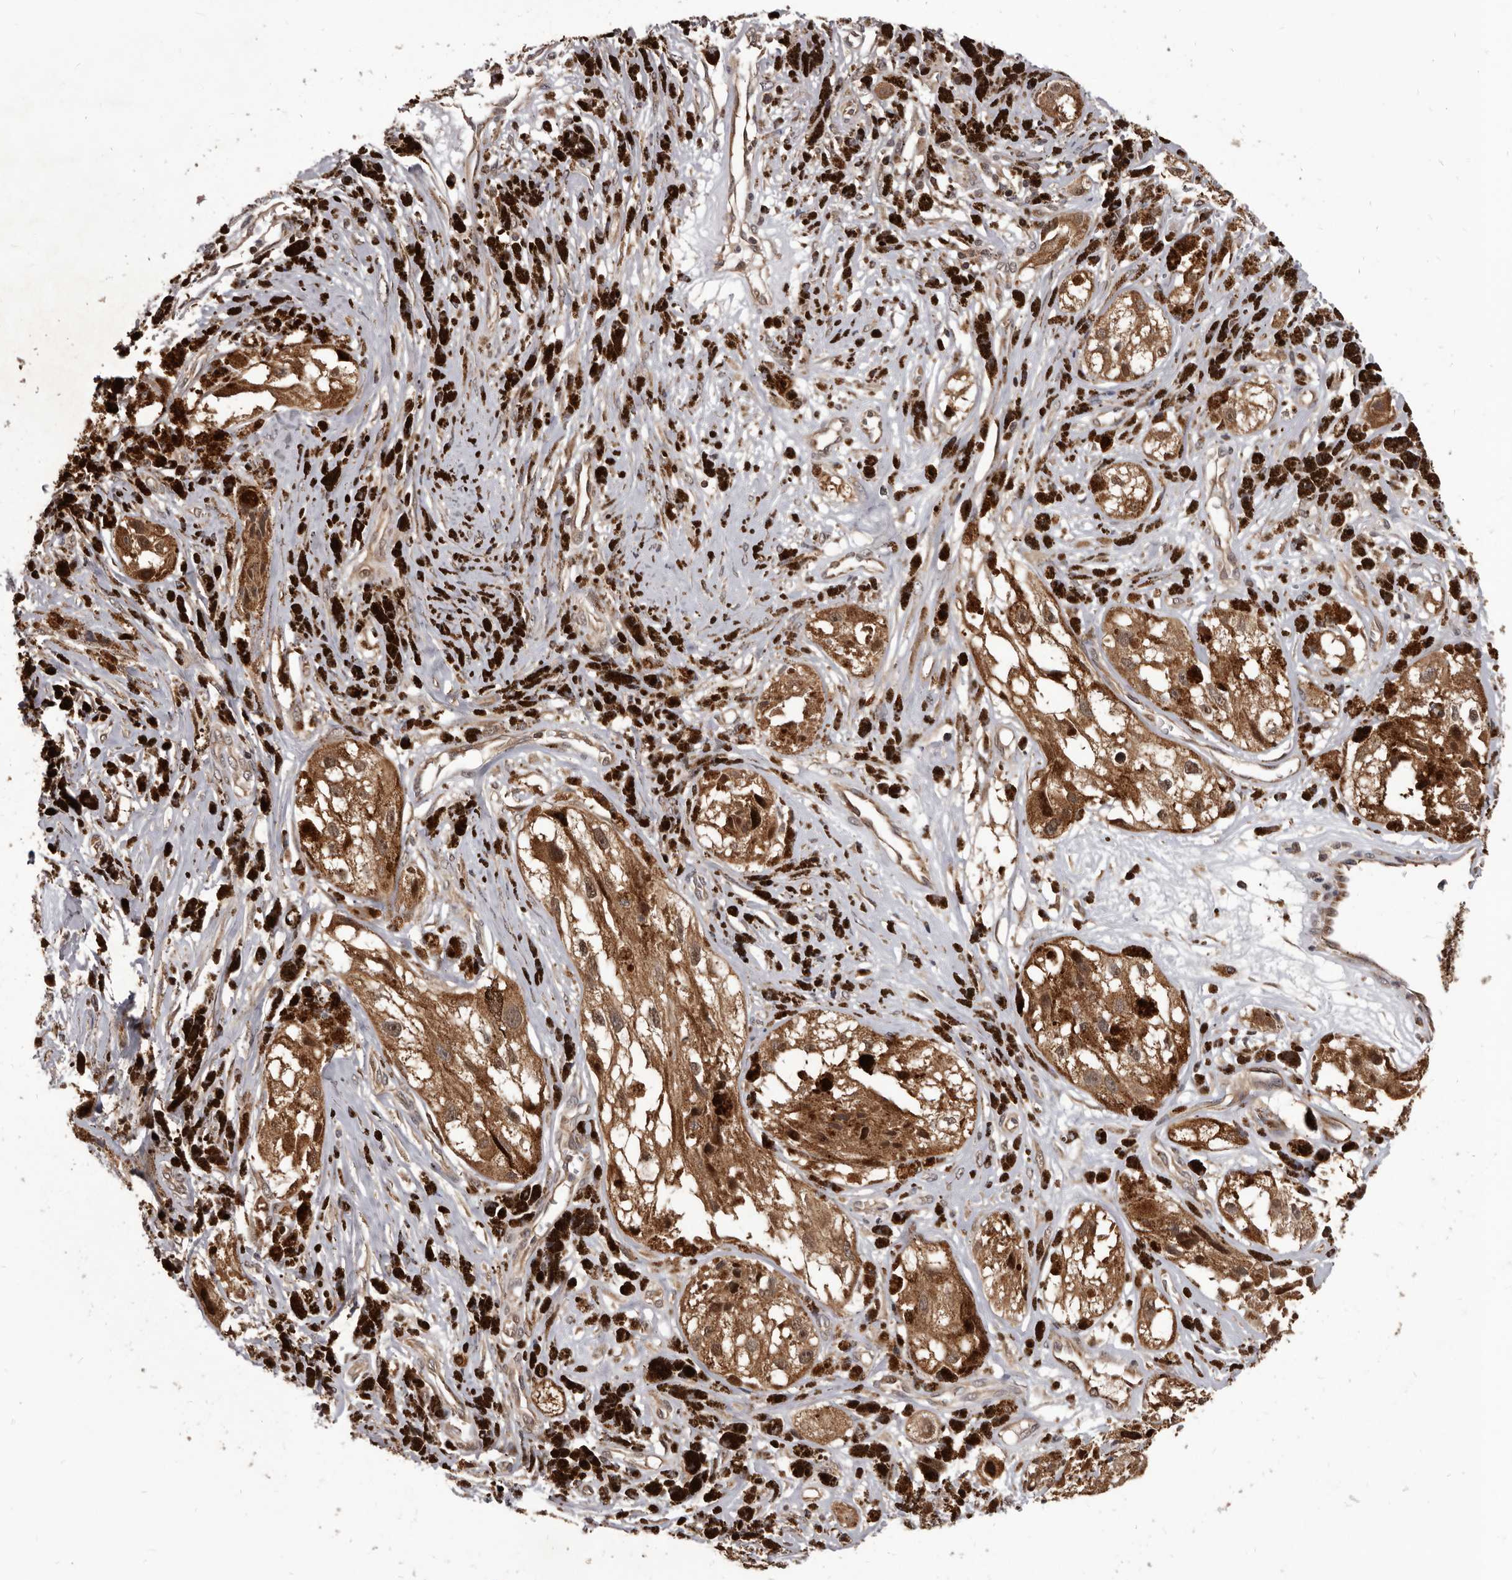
{"staining": {"intensity": "moderate", "quantity": ">75%", "location": "cytoplasmic/membranous"}, "tissue": "melanoma", "cell_type": "Tumor cells", "image_type": "cancer", "snomed": [{"axis": "morphology", "description": "Malignant melanoma, NOS"}, {"axis": "topography", "description": "Skin"}], "caption": "DAB (3,3'-diaminobenzidine) immunohistochemical staining of human melanoma demonstrates moderate cytoplasmic/membranous protein staining in about >75% of tumor cells. Using DAB (3,3'-diaminobenzidine) (brown) and hematoxylin (blue) stains, captured at high magnification using brightfield microscopy.", "gene": "MAP3K14", "patient": {"sex": "male", "age": 88}}